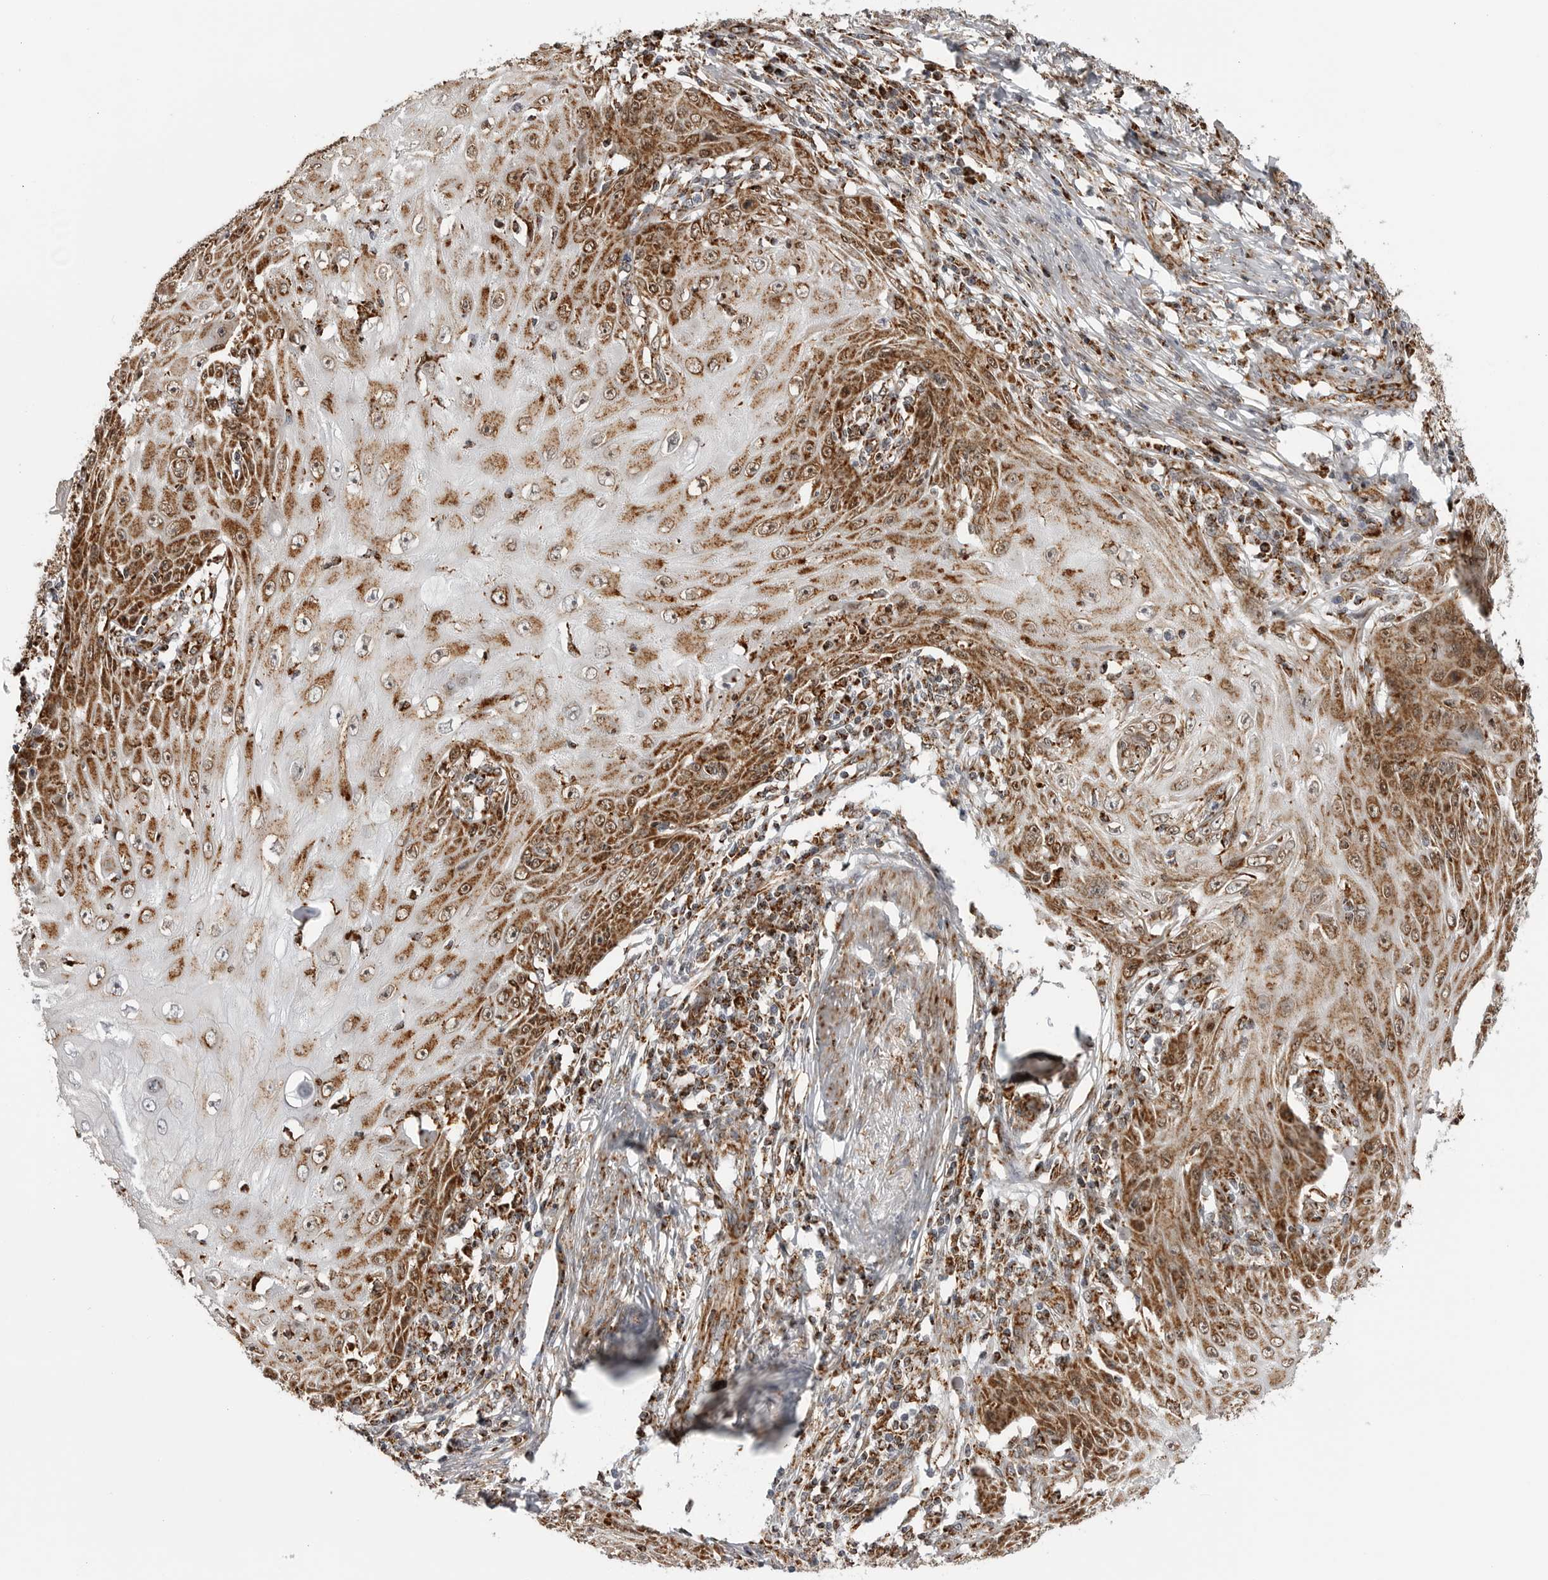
{"staining": {"intensity": "moderate", "quantity": ">75%", "location": "cytoplasmic/membranous"}, "tissue": "skin cancer", "cell_type": "Tumor cells", "image_type": "cancer", "snomed": [{"axis": "morphology", "description": "Squamous cell carcinoma, NOS"}, {"axis": "topography", "description": "Skin"}], "caption": "The histopathology image demonstrates staining of skin cancer (squamous cell carcinoma), revealing moderate cytoplasmic/membranous protein staining (brown color) within tumor cells.", "gene": "COX5A", "patient": {"sex": "female", "age": 73}}